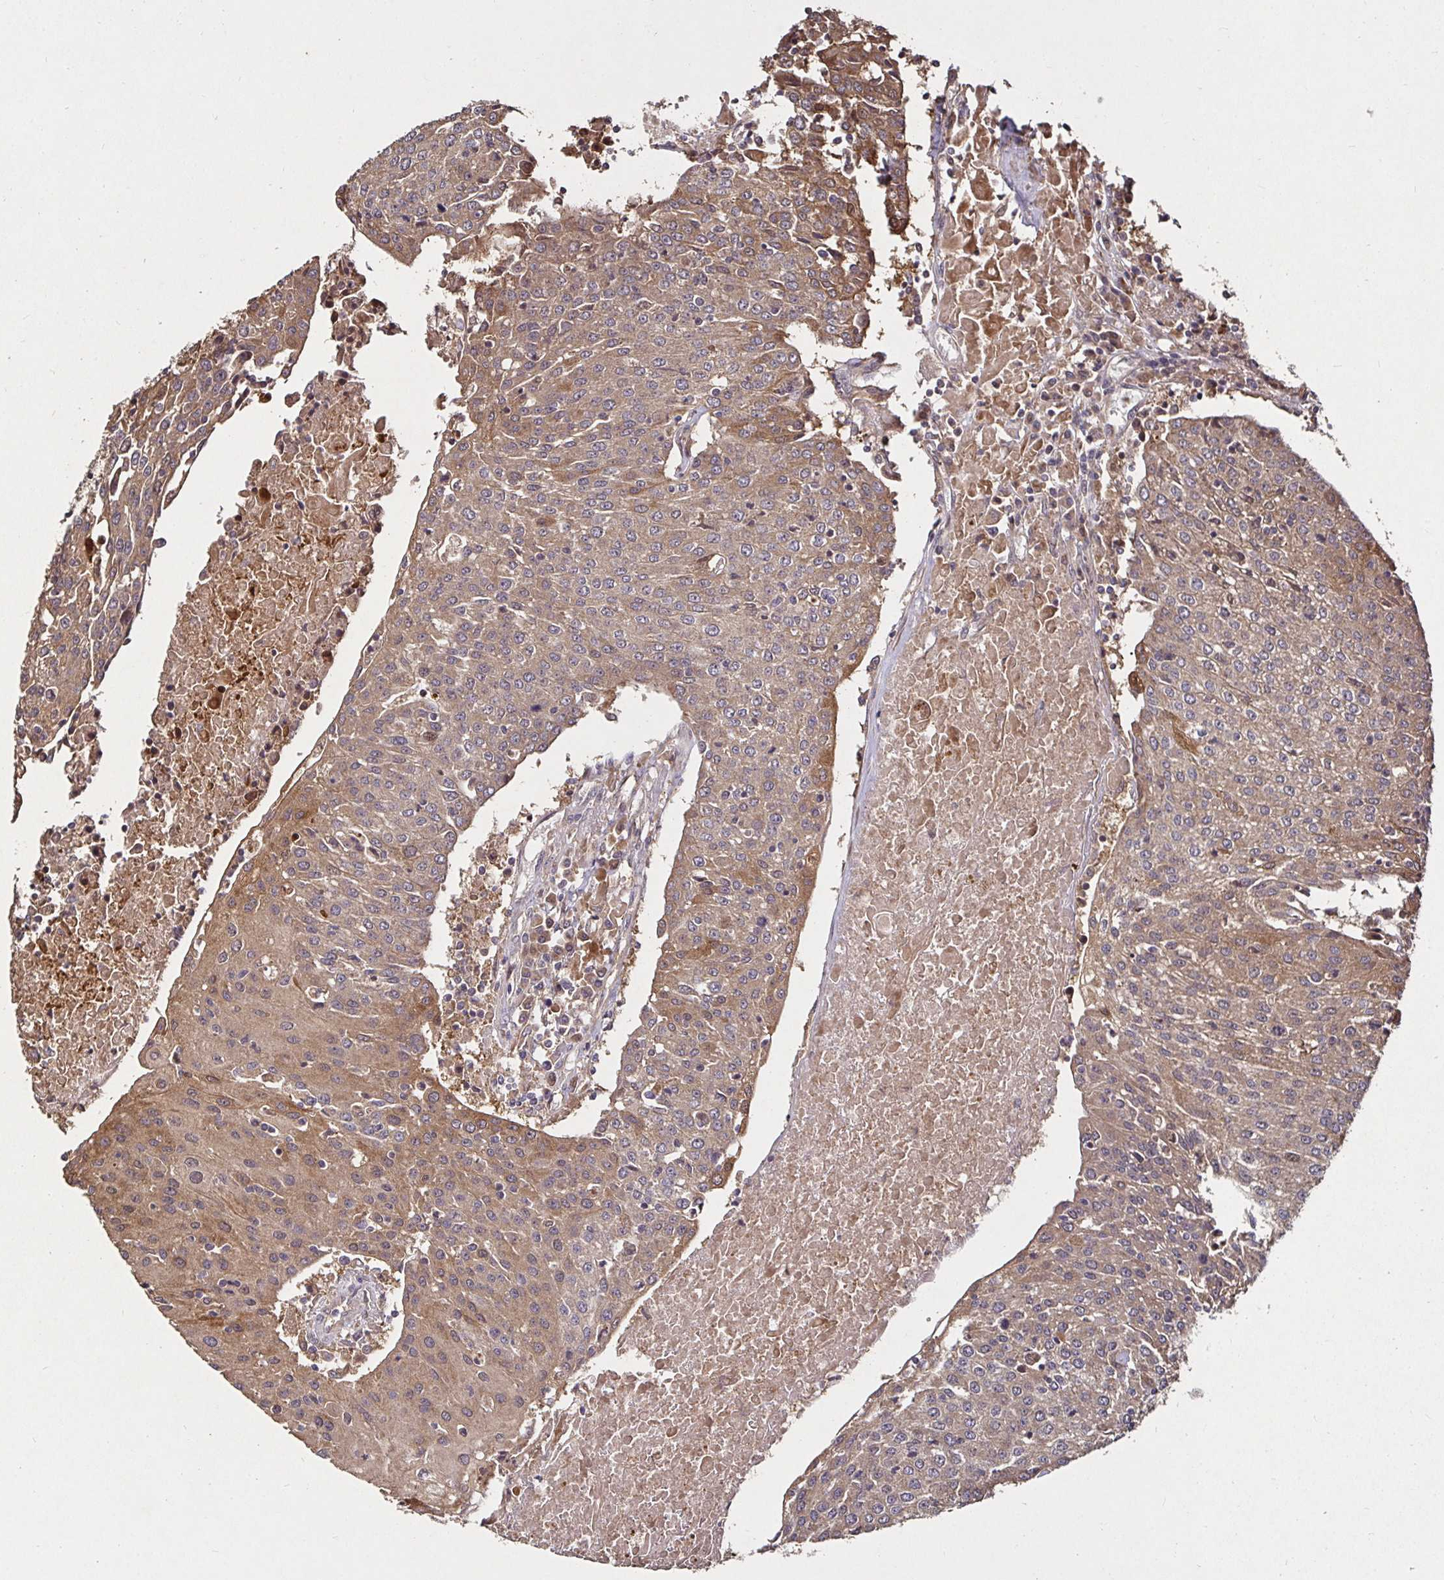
{"staining": {"intensity": "moderate", "quantity": ">75%", "location": "cytoplasmic/membranous"}, "tissue": "urothelial cancer", "cell_type": "Tumor cells", "image_type": "cancer", "snomed": [{"axis": "morphology", "description": "Urothelial carcinoma, High grade"}, {"axis": "topography", "description": "Urinary bladder"}], "caption": "This micrograph demonstrates immunohistochemistry (IHC) staining of urothelial carcinoma (high-grade), with medium moderate cytoplasmic/membranous positivity in about >75% of tumor cells.", "gene": "SMYD3", "patient": {"sex": "female", "age": 85}}